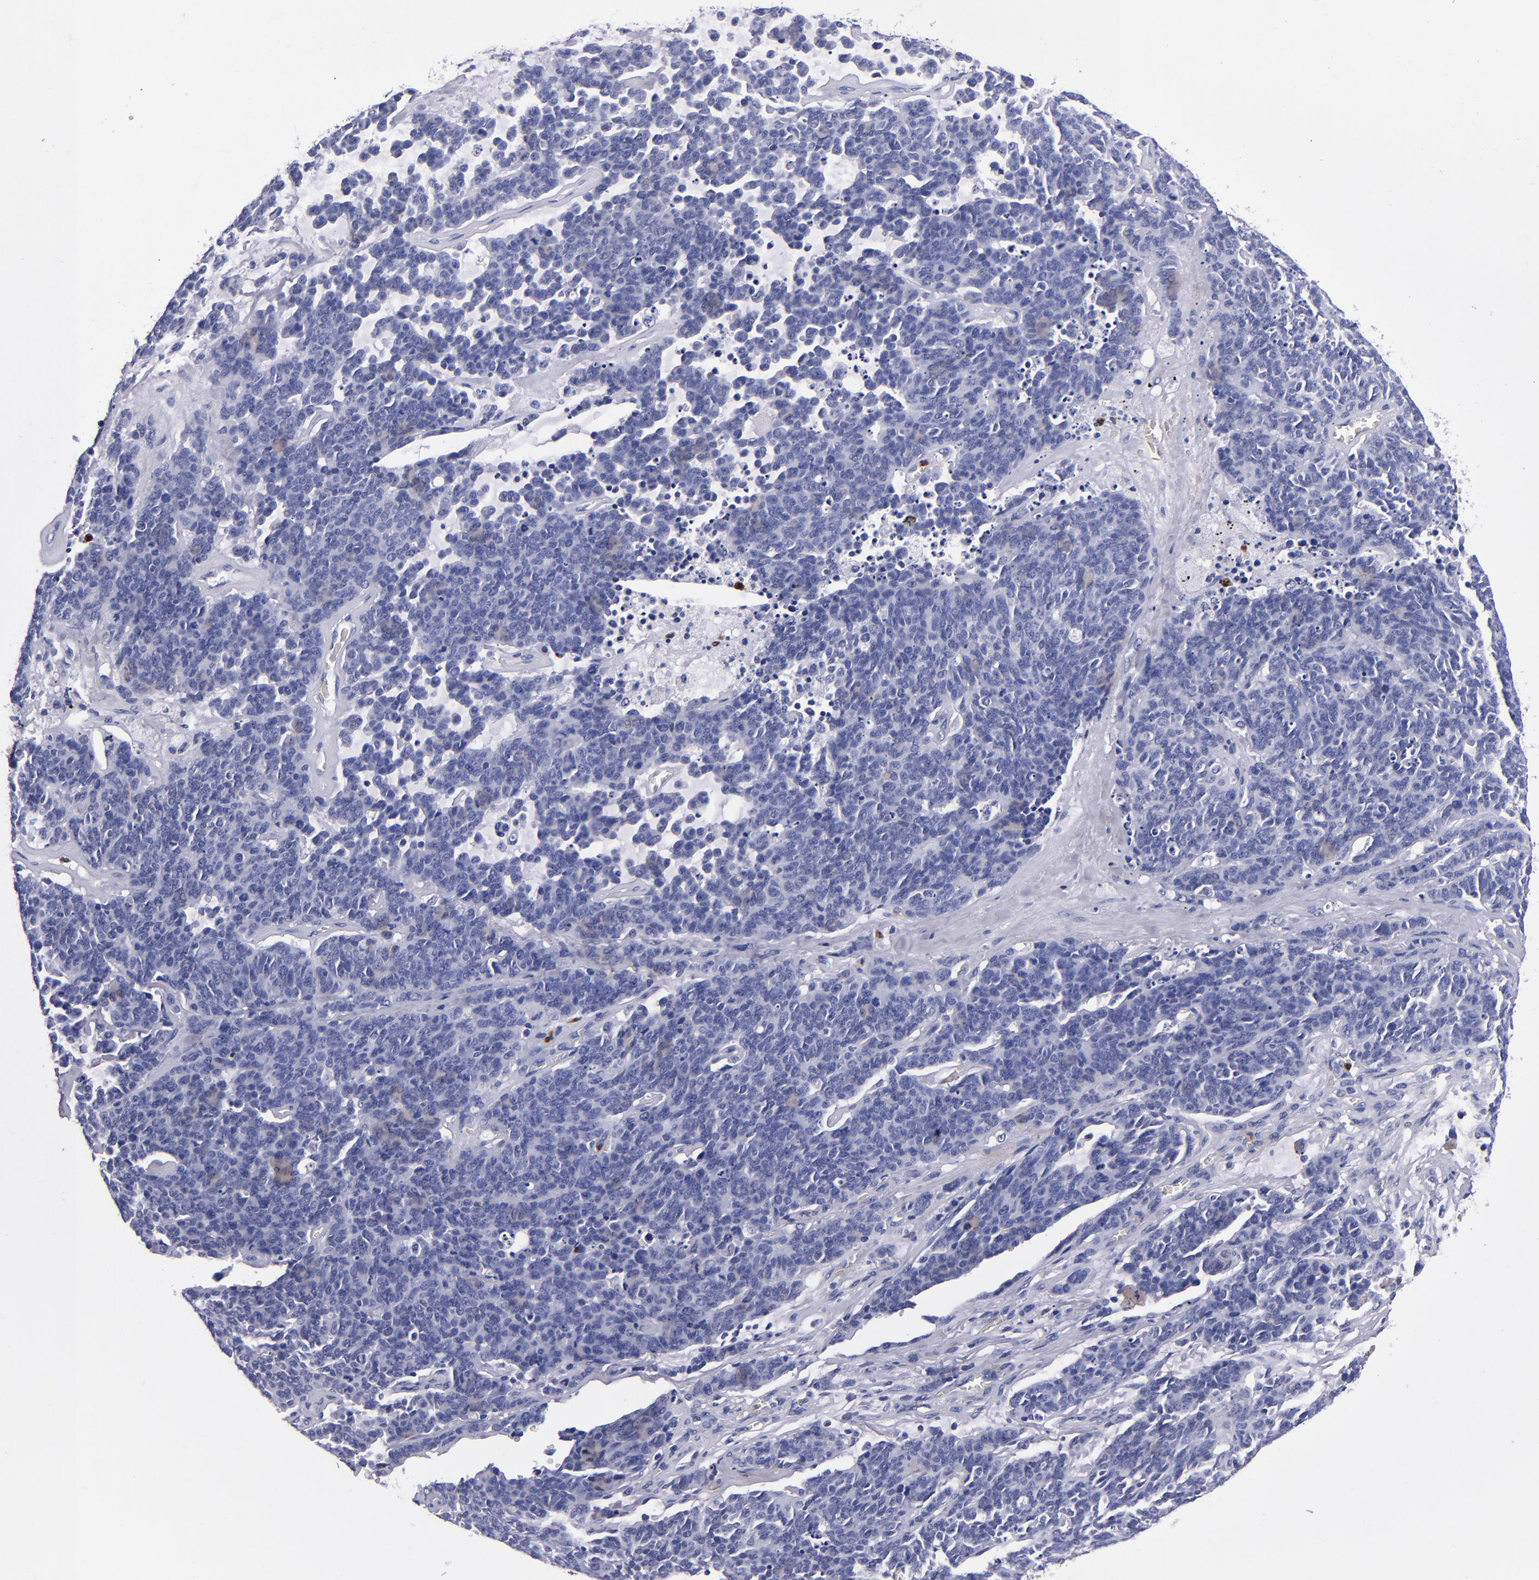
{"staining": {"intensity": "negative", "quantity": "none", "location": "none"}, "tissue": "lung cancer", "cell_type": "Tumor cells", "image_type": "cancer", "snomed": [{"axis": "morphology", "description": "Neoplasm, malignant, NOS"}, {"axis": "topography", "description": "Lung"}], "caption": "Lung cancer stained for a protein using immunohistochemistry demonstrates no staining tumor cells.", "gene": "S100A8", "patient": {"sex": "female", "age": 58}}